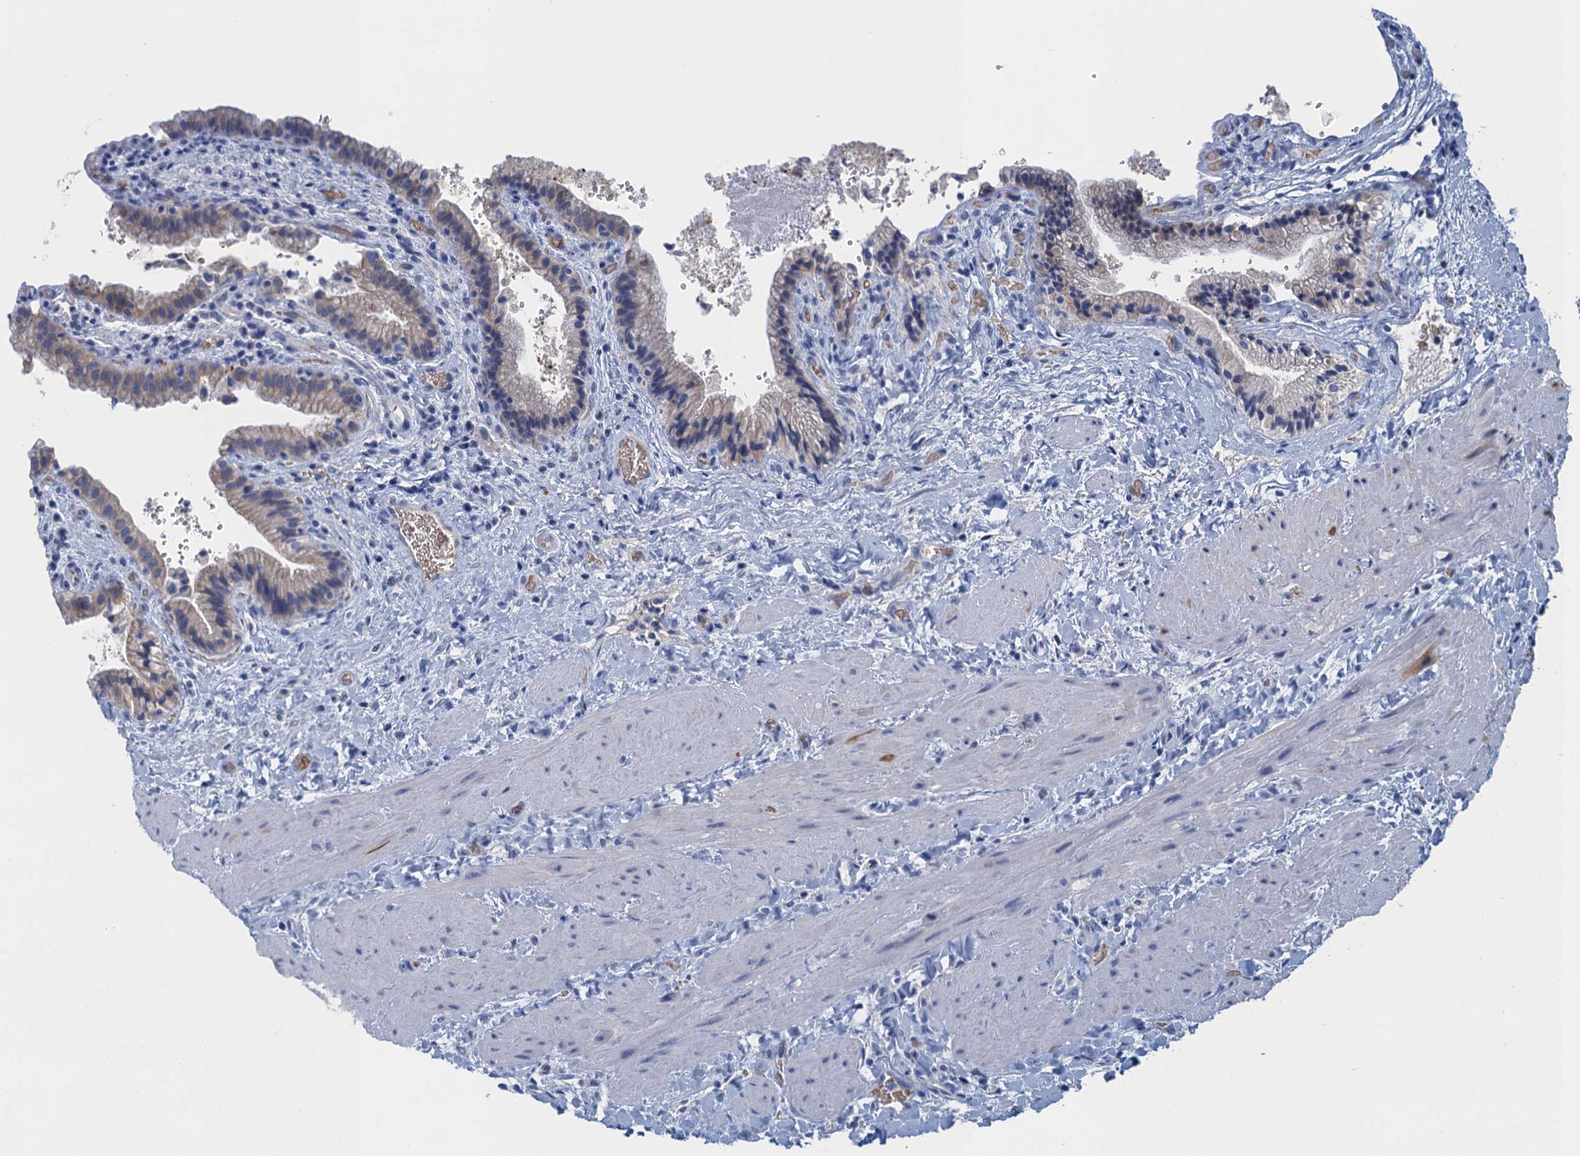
{"staining": {"intensity": "weak", "quantity": "25%-75%", "location": "cytoplasmic/membranous"}, "tissue": "gallbladder", "cell_type": "Glandular cells", "image_type": "normal", "snomed": [{"axis": "morphology", "description": "Normal tissue, NOS"}, {"axis": "topography", "description": "Gallbladder"}], "caption": "Weak cytoplasmic/membranous positivity is appreciated in approximately 25%-75% of glandular cells in unremarkable gallbladder. (brown staining indicates protein expression, while blue staining denotes nuclei).", "gene": "MYADML2", "patient": {"sex": "male", "age": 24}}